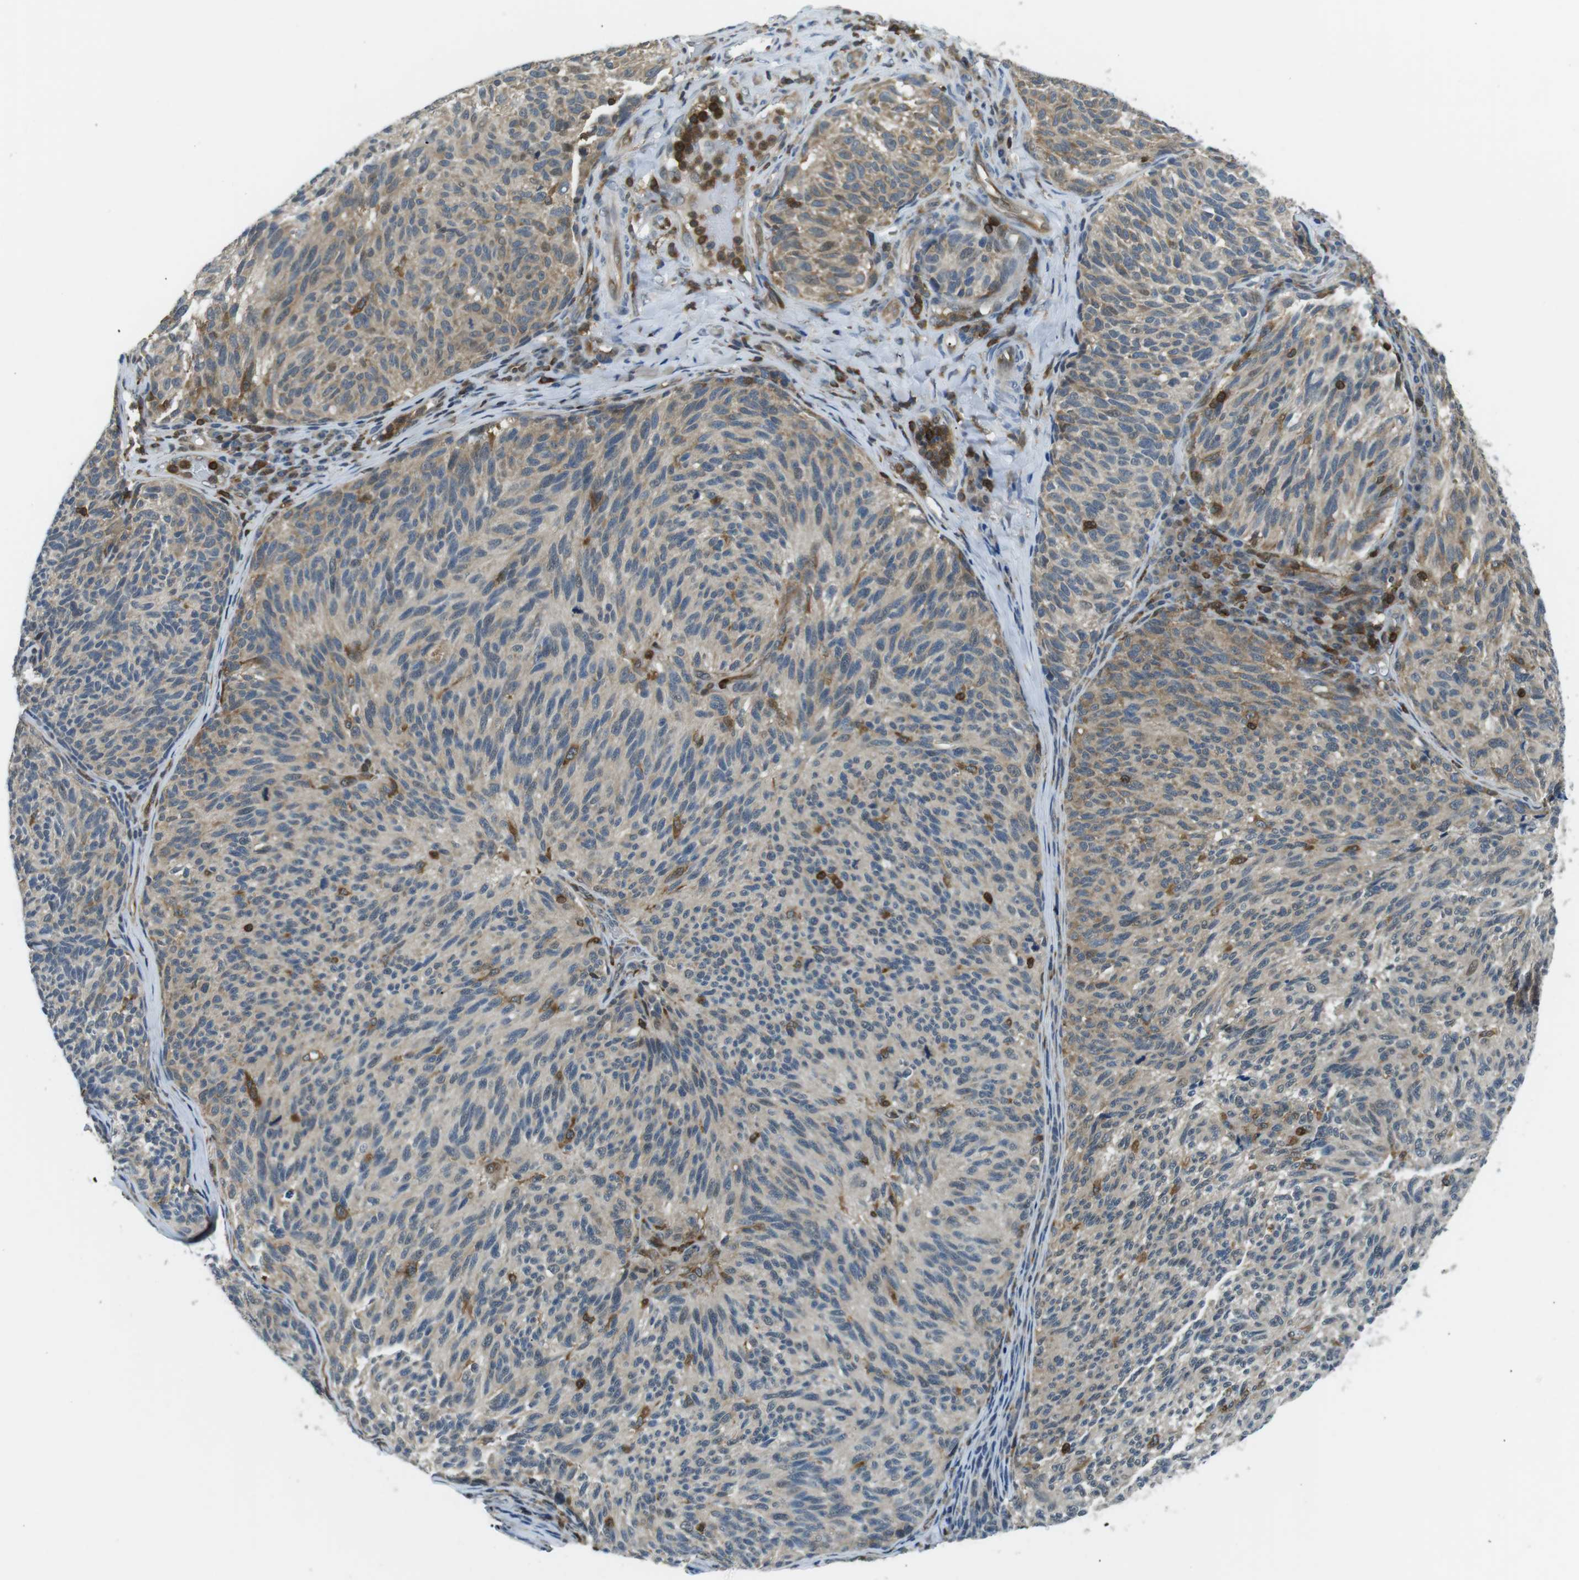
{"staining": {"intensity": "moderate", "quantity": ">75%", "location": "cytoplasmic/membranous"}, "tissue": "melanoma", "cell_type": "Tumor cells", "image_type": "cancer", "snomed": [{"axis": "morphology", "description": "Malignant melanoma, NOS"}, {"axis": "topography", "description": "Skin"}], "caption": "Malignant melanoma tissue shows moderate cytoplasmic/membranous expression in approximately >75% of tumor cells", "gene": "STK10", "patient": {"sex": "female", "age": 73}}